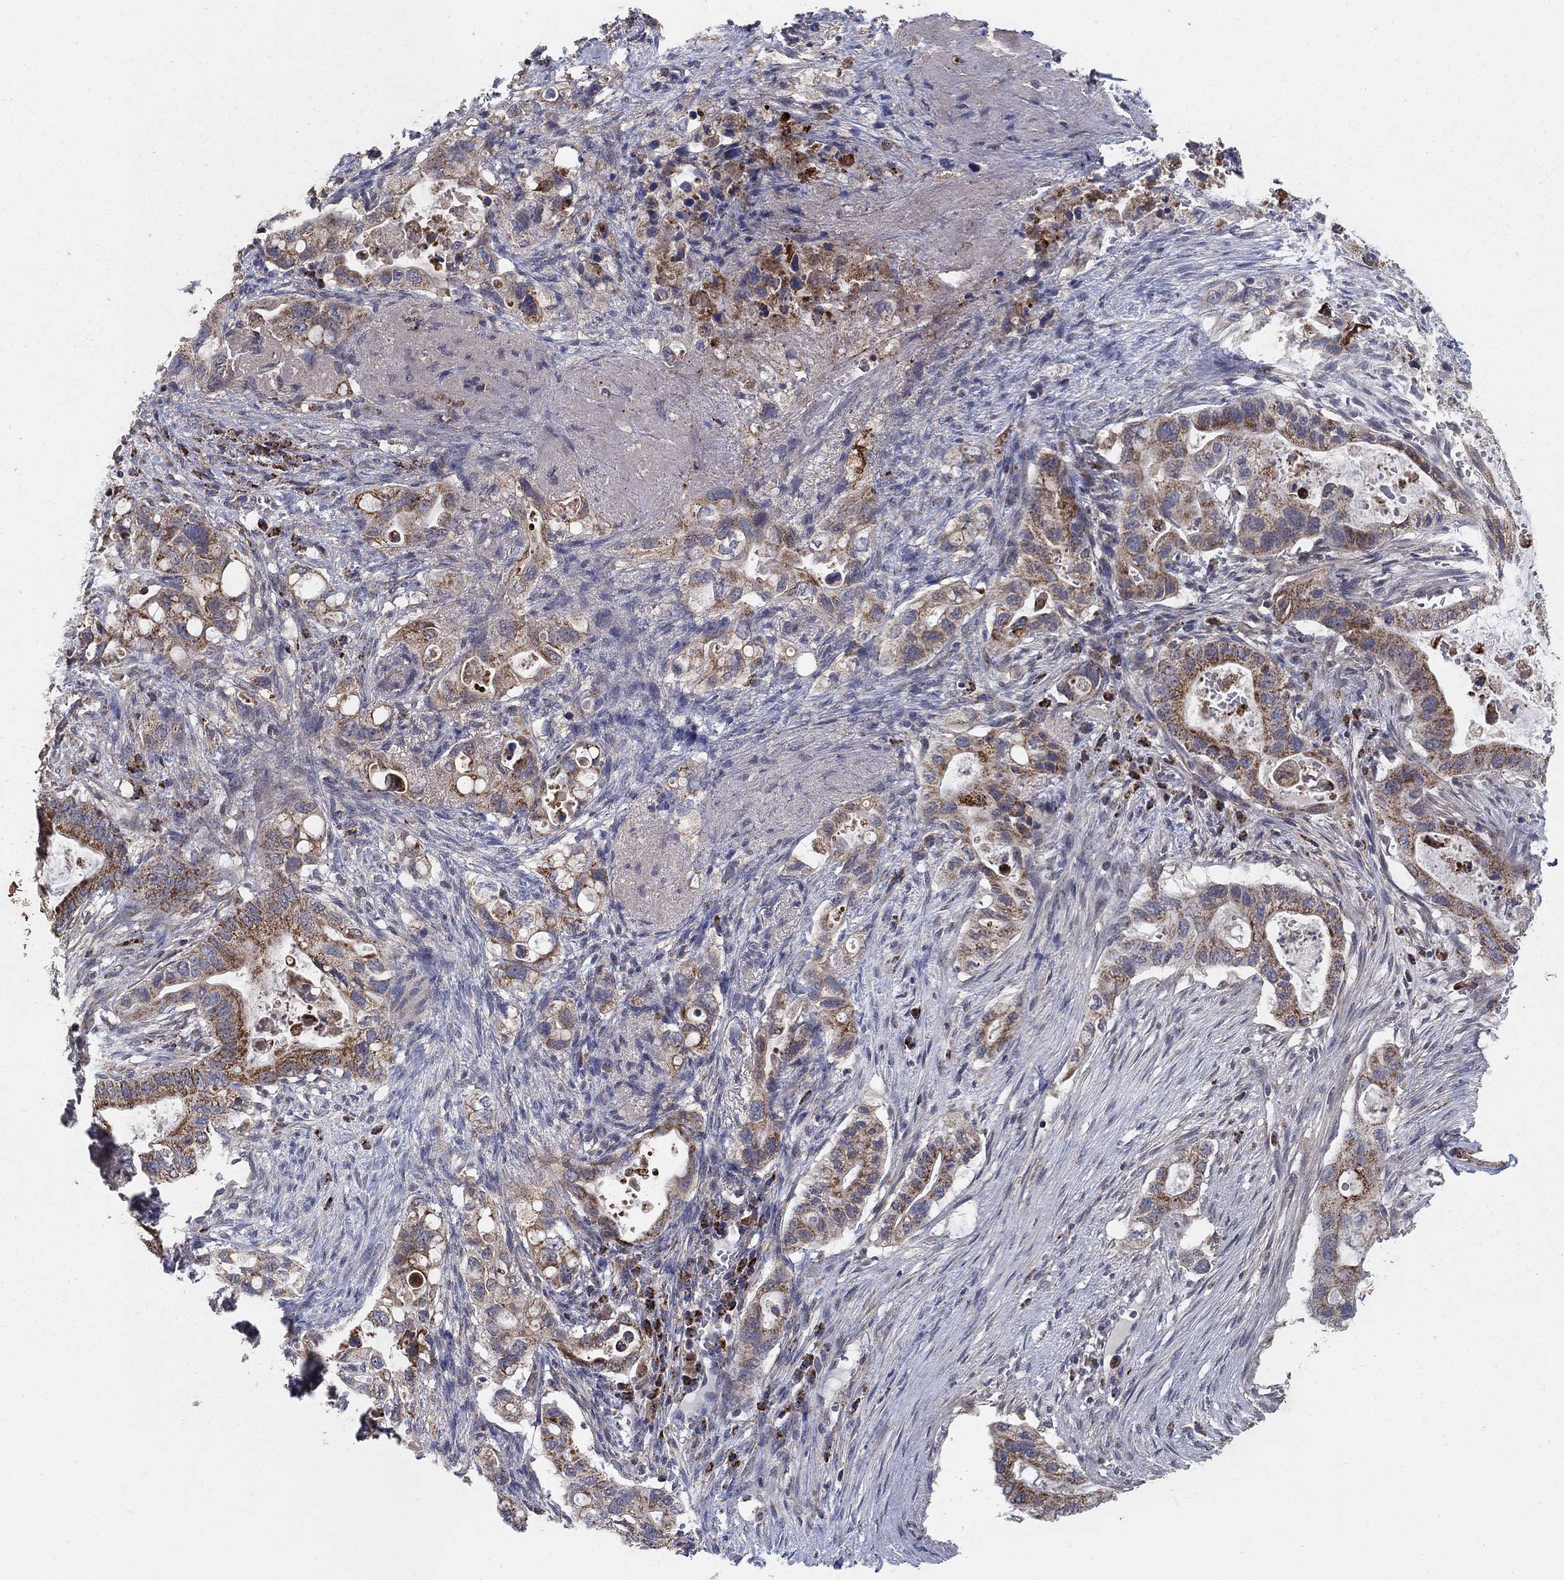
{"staining": {"intensity": "strong", "quantity": "25%-75%", "location": "cytoplasmic/membranous"}, "tissue": "pancreatic cancer", "cell_type": "Tumor cells", "image_type": "cancer", "snomed": [{"axis": "morphology", "description": "Adenocarcinoma, NOS"}, {"axis": "topography", "description": "Pancreas"}], "caption": "Protein staining shows strong cytoplasmic/membranous expression in about 25%-75% of tumor cells in adenocarcinoma (pancreatic). The staining was performed using DAB (3,3'-diaminobenzidine), with brown indicating positive protein expression. Nuclei are stained blue with hematoxylin.", "gene": "GPSM1", "patient": {"sex": "female", "age": 72}}